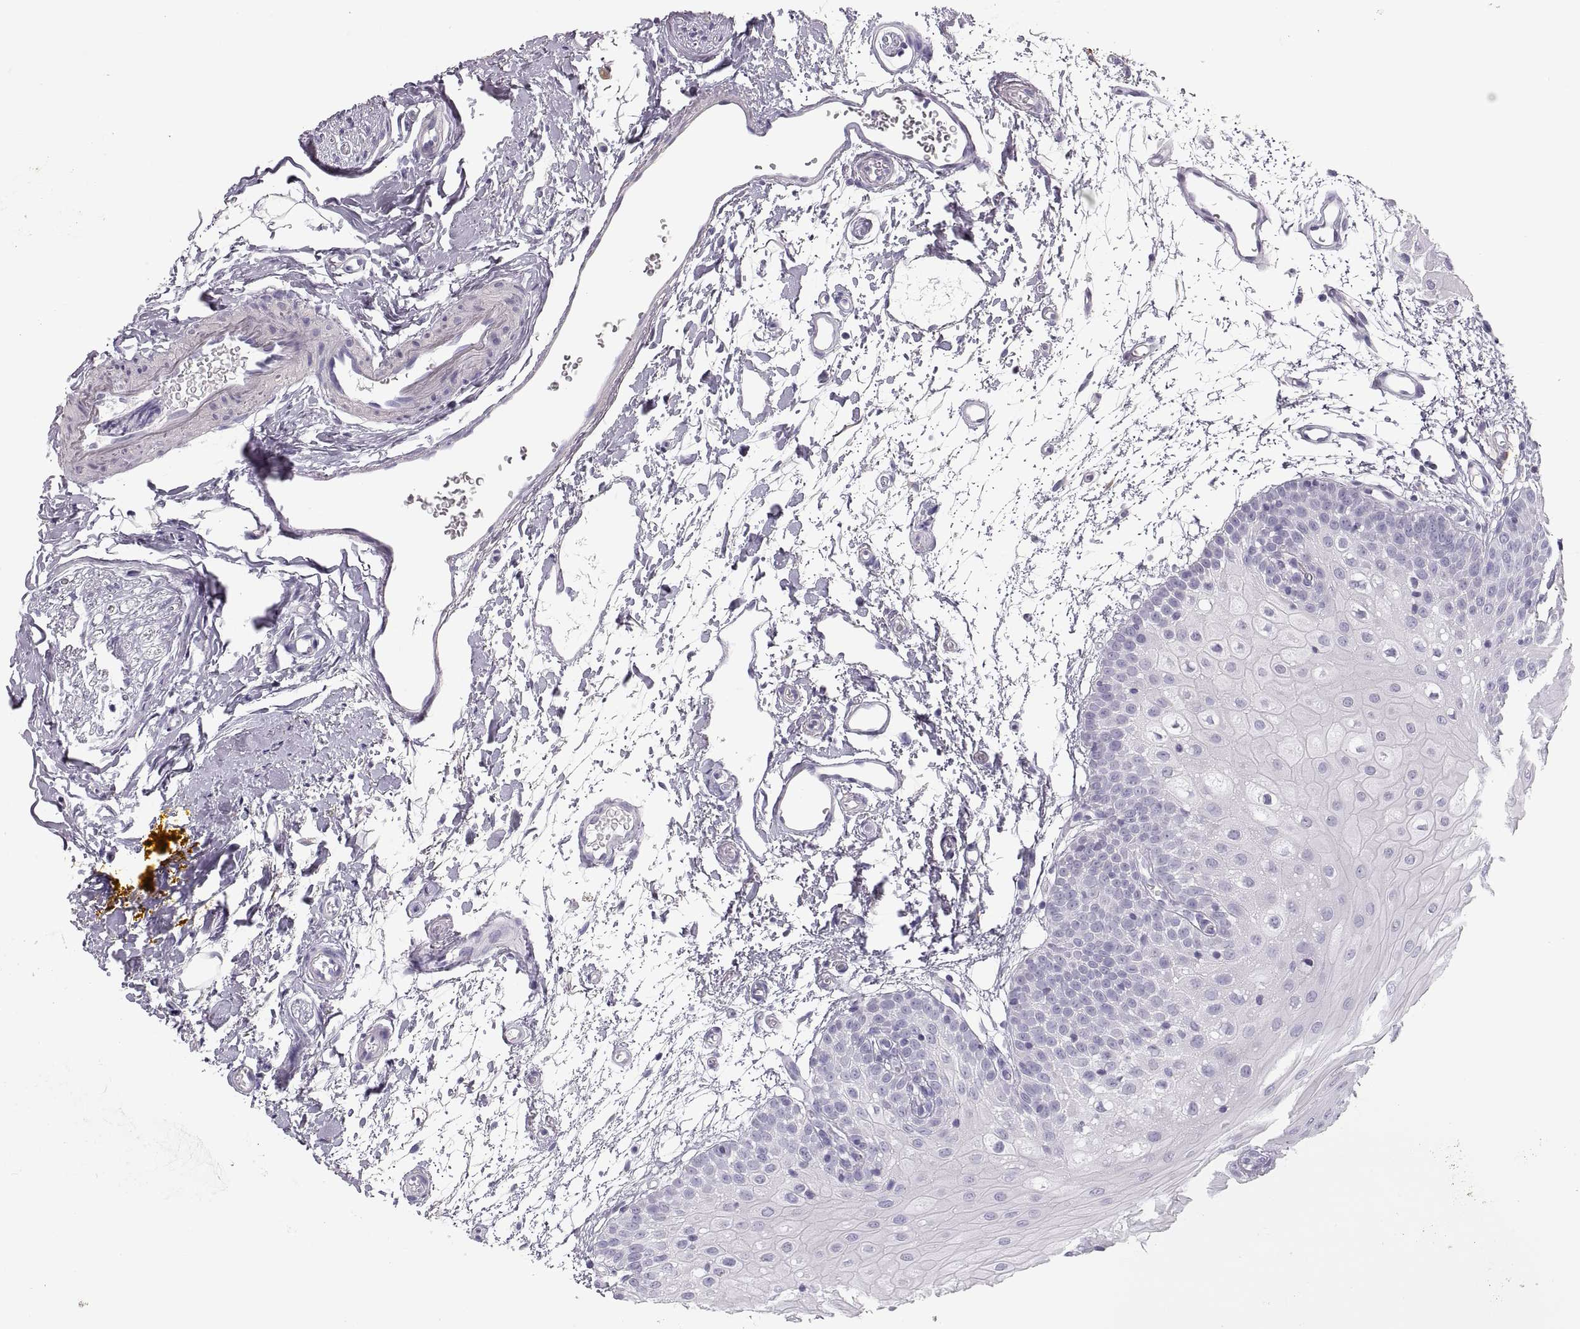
{"staining": {"intensity": "negative", "quantity": "none", "location": "none"}, "tissue": "oral mucosa", "cell_type": "Squamous epithelial cells", "image_type": "normal", "snomed": [{"axis": "morphology", "description": "Normal tissue, NOS"}, {"axis": "morphology", "description": "Squamous cell carcinoma, NOS"}, {"axis": "topography", "description": "Oral tissue"}, {"axis": "topography", "description": "Head-Neck"}], "caption": "Immunohistochemical staining of unremarkable oral mucosa displays no significant positivity in squamous epithelial cells.", "gene": "COL9A3", "patient": {"sex": "female", "age": 75}}